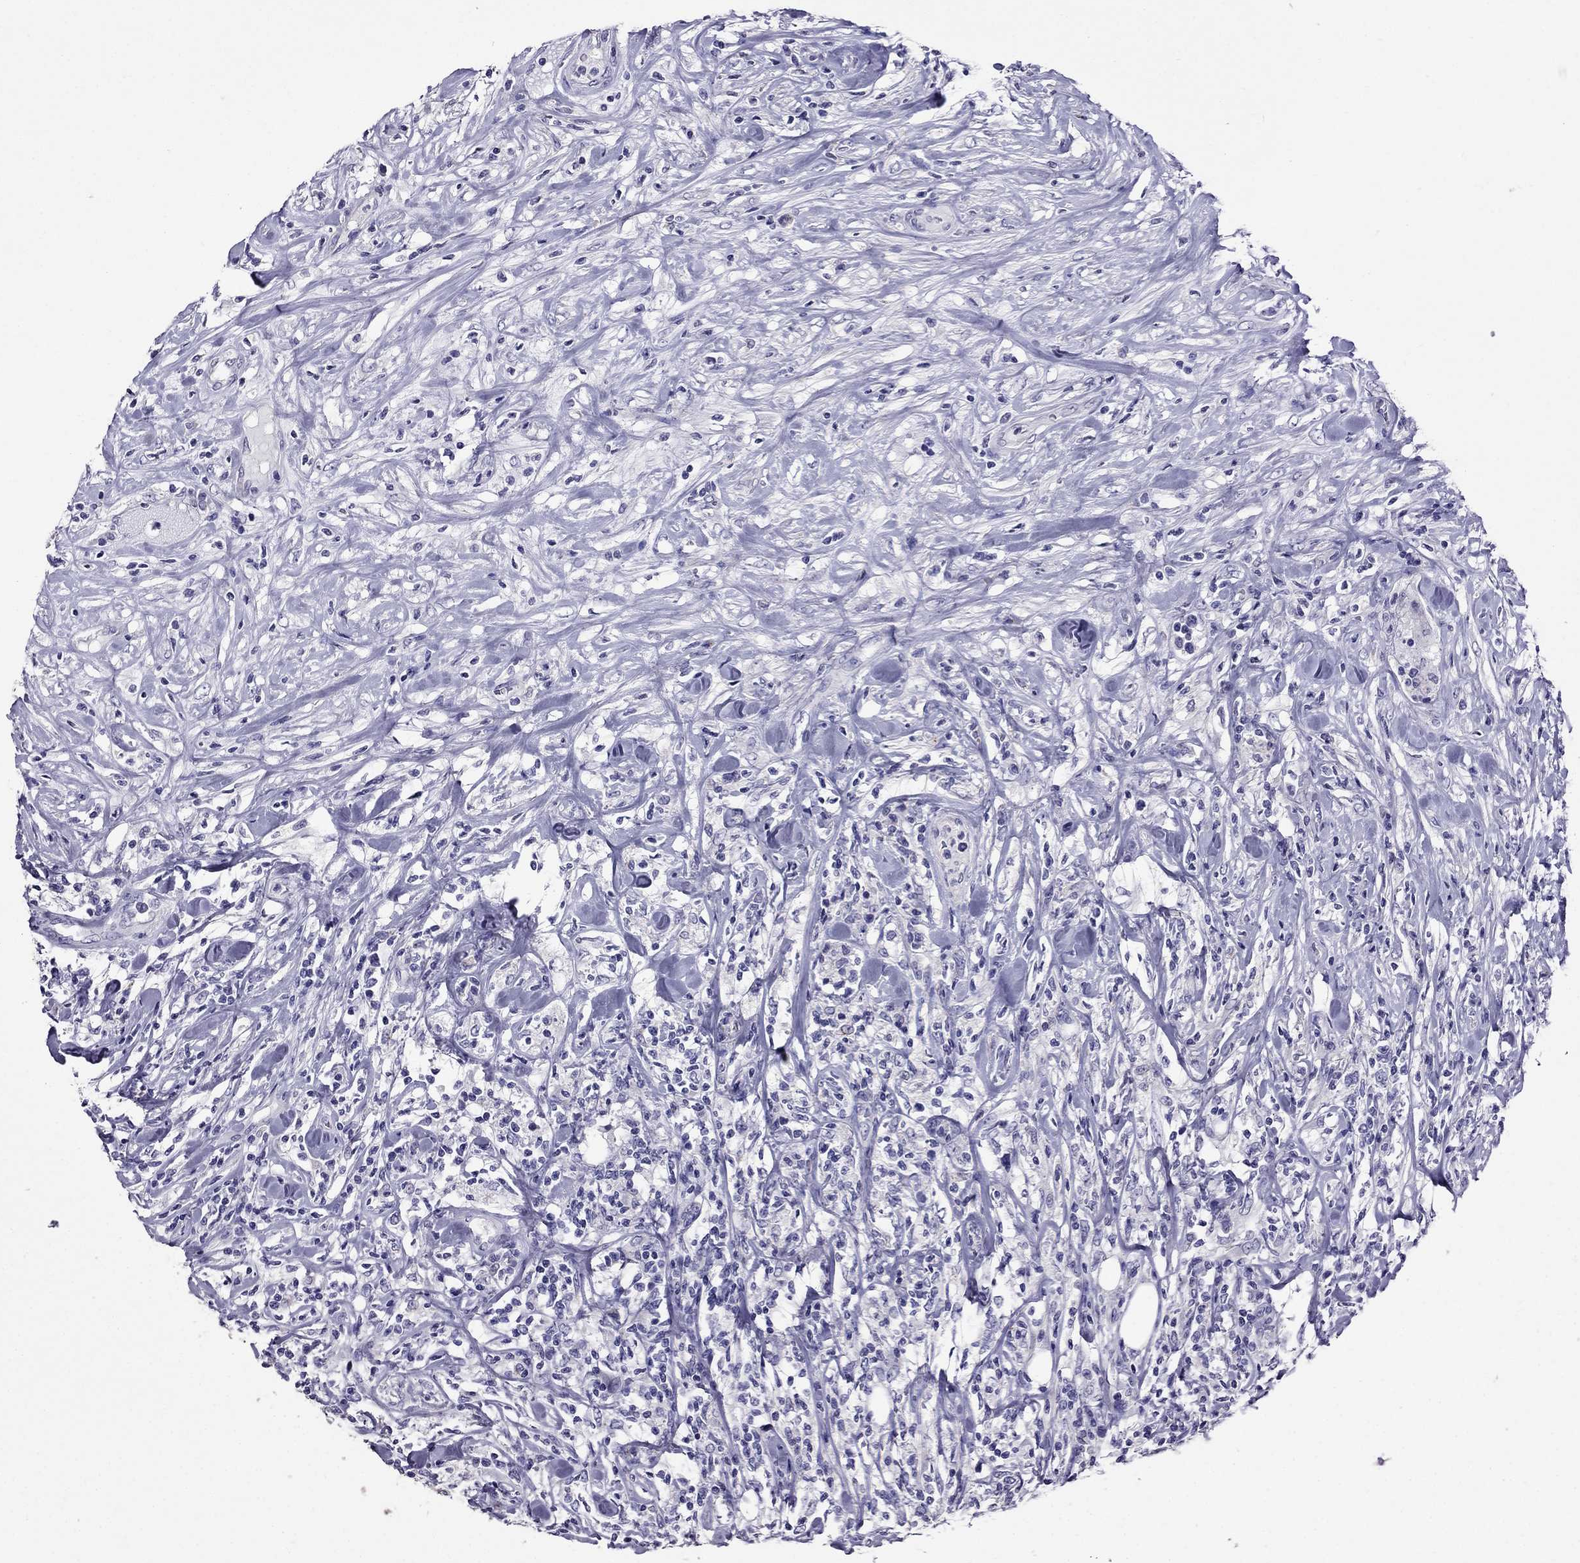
{"staining": {"intensity": "negative", "quantity": "none", "location": "none"}, "tissue": "lymphoma", "cell_type": "Tumor cells", "image_type": "cancer", "snomed": [{"axis": "morphology", "description": "Malignant lymphoma, non-Hodgkin's type, High grade"}, {"axis": "topography", "description": "Lymph node"}], "caption": "High power microscopy micrograph of an immunohistochemistry (IHC) histopathology image of lymphoma, revealing no significant expression in tumor cells.", "gene": "OXCT2", "patient": {"sex": "female", "age": 84}}